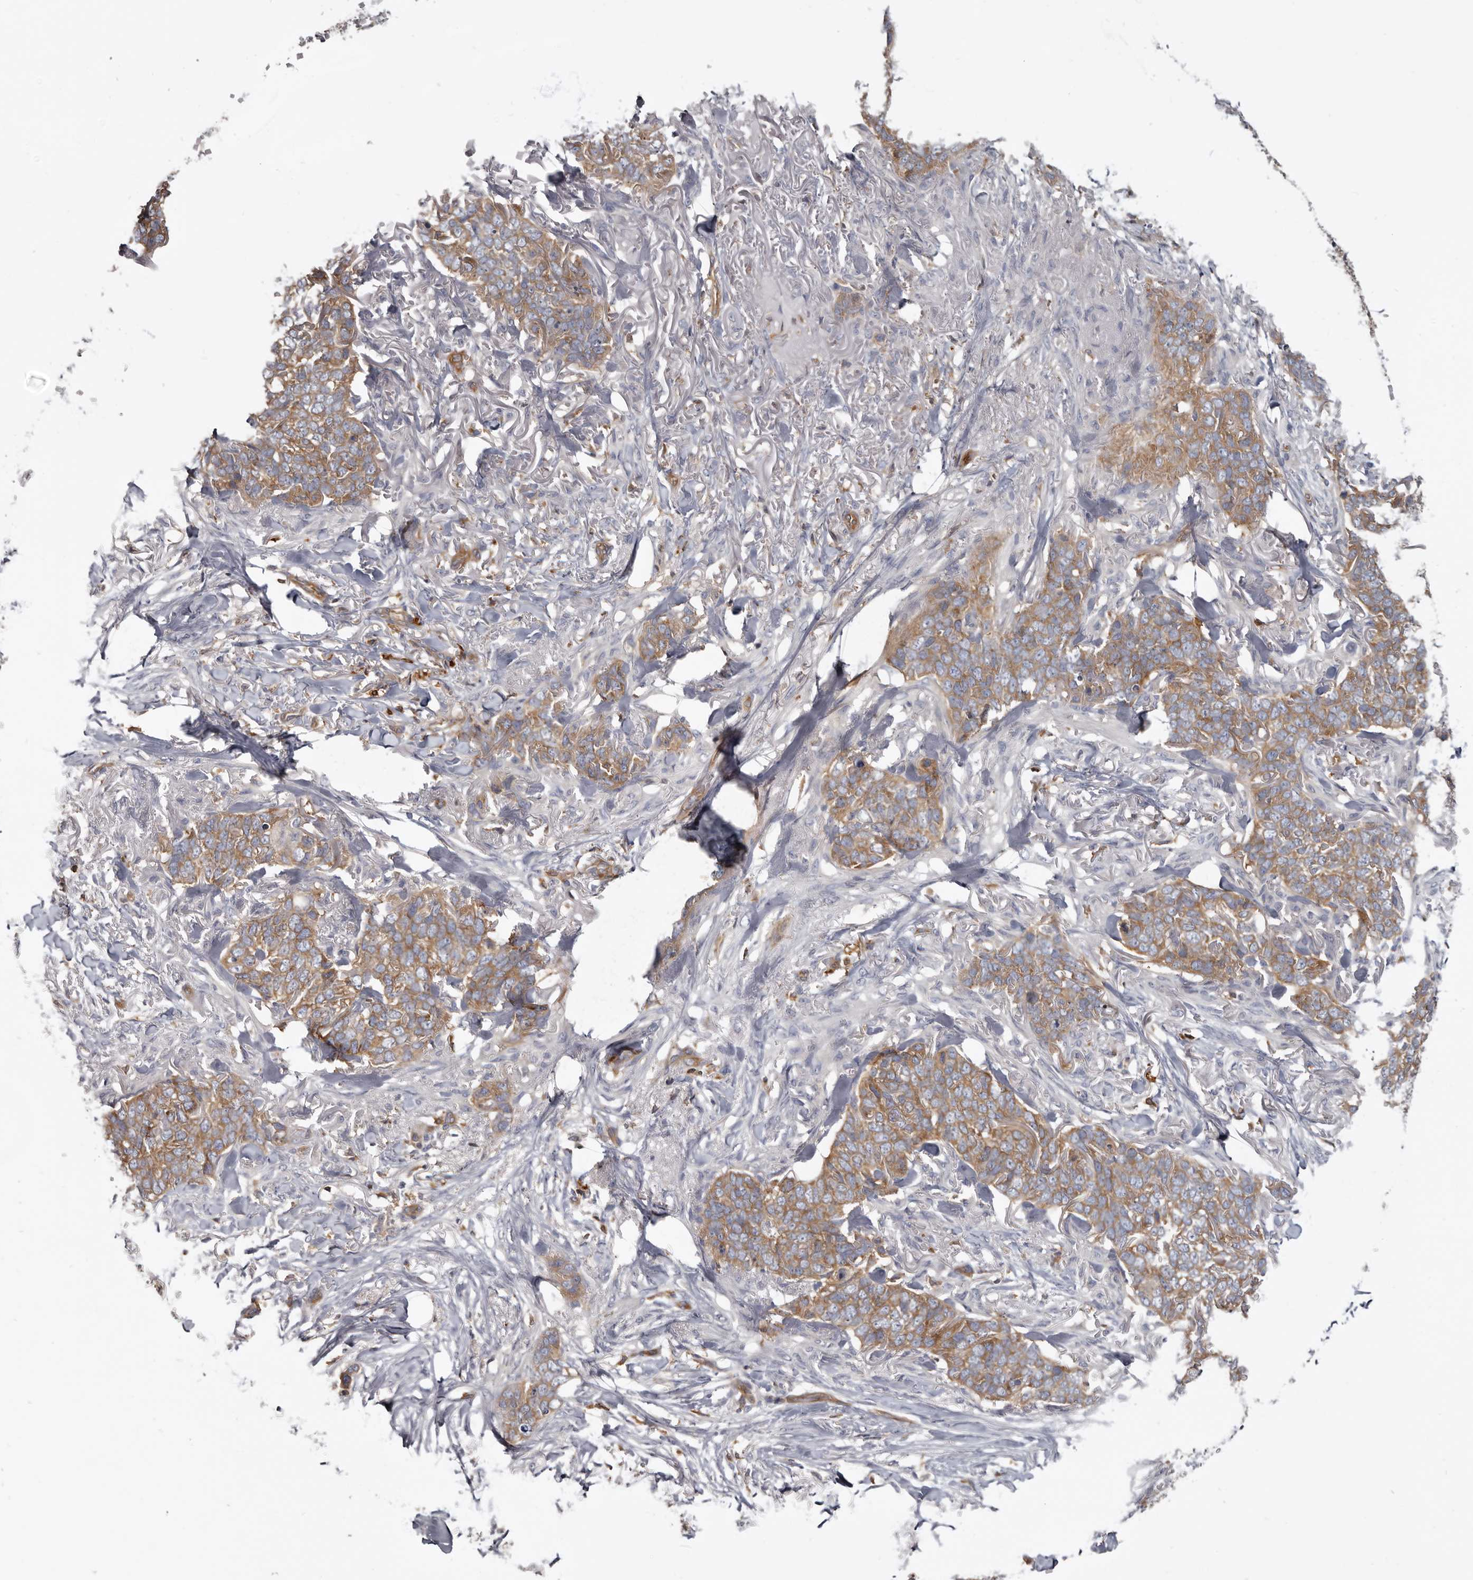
{"staining": {"intensity": "moderate", "quantity": ">75%", "location": "cytoplasmic/membranous"}, "tissue": "skin cancer", "cell_type": "Tumor cells", "image_type": "cancer", "snomed": [{"axis": "morphology", "description": "Normal tissue, NOS"}, {"axis": "morphology", "description": "Basal cell carcinoma"}, {"axis": "topography", "description": "Skin"}], "caption": "Immunohistochemical staining of human basal cell carcinoma (skin) demonstrates moderate cytoplasmic/membranous protein expression in about >75% of tumor cells. The staining was performed using DAB to visualize the protein expression in brown, while the nuclei were stained in blue with hematoxylin (Magnification: 20x).", "gene": "CBL", "patient": {"sex": "male", "age": 77}}